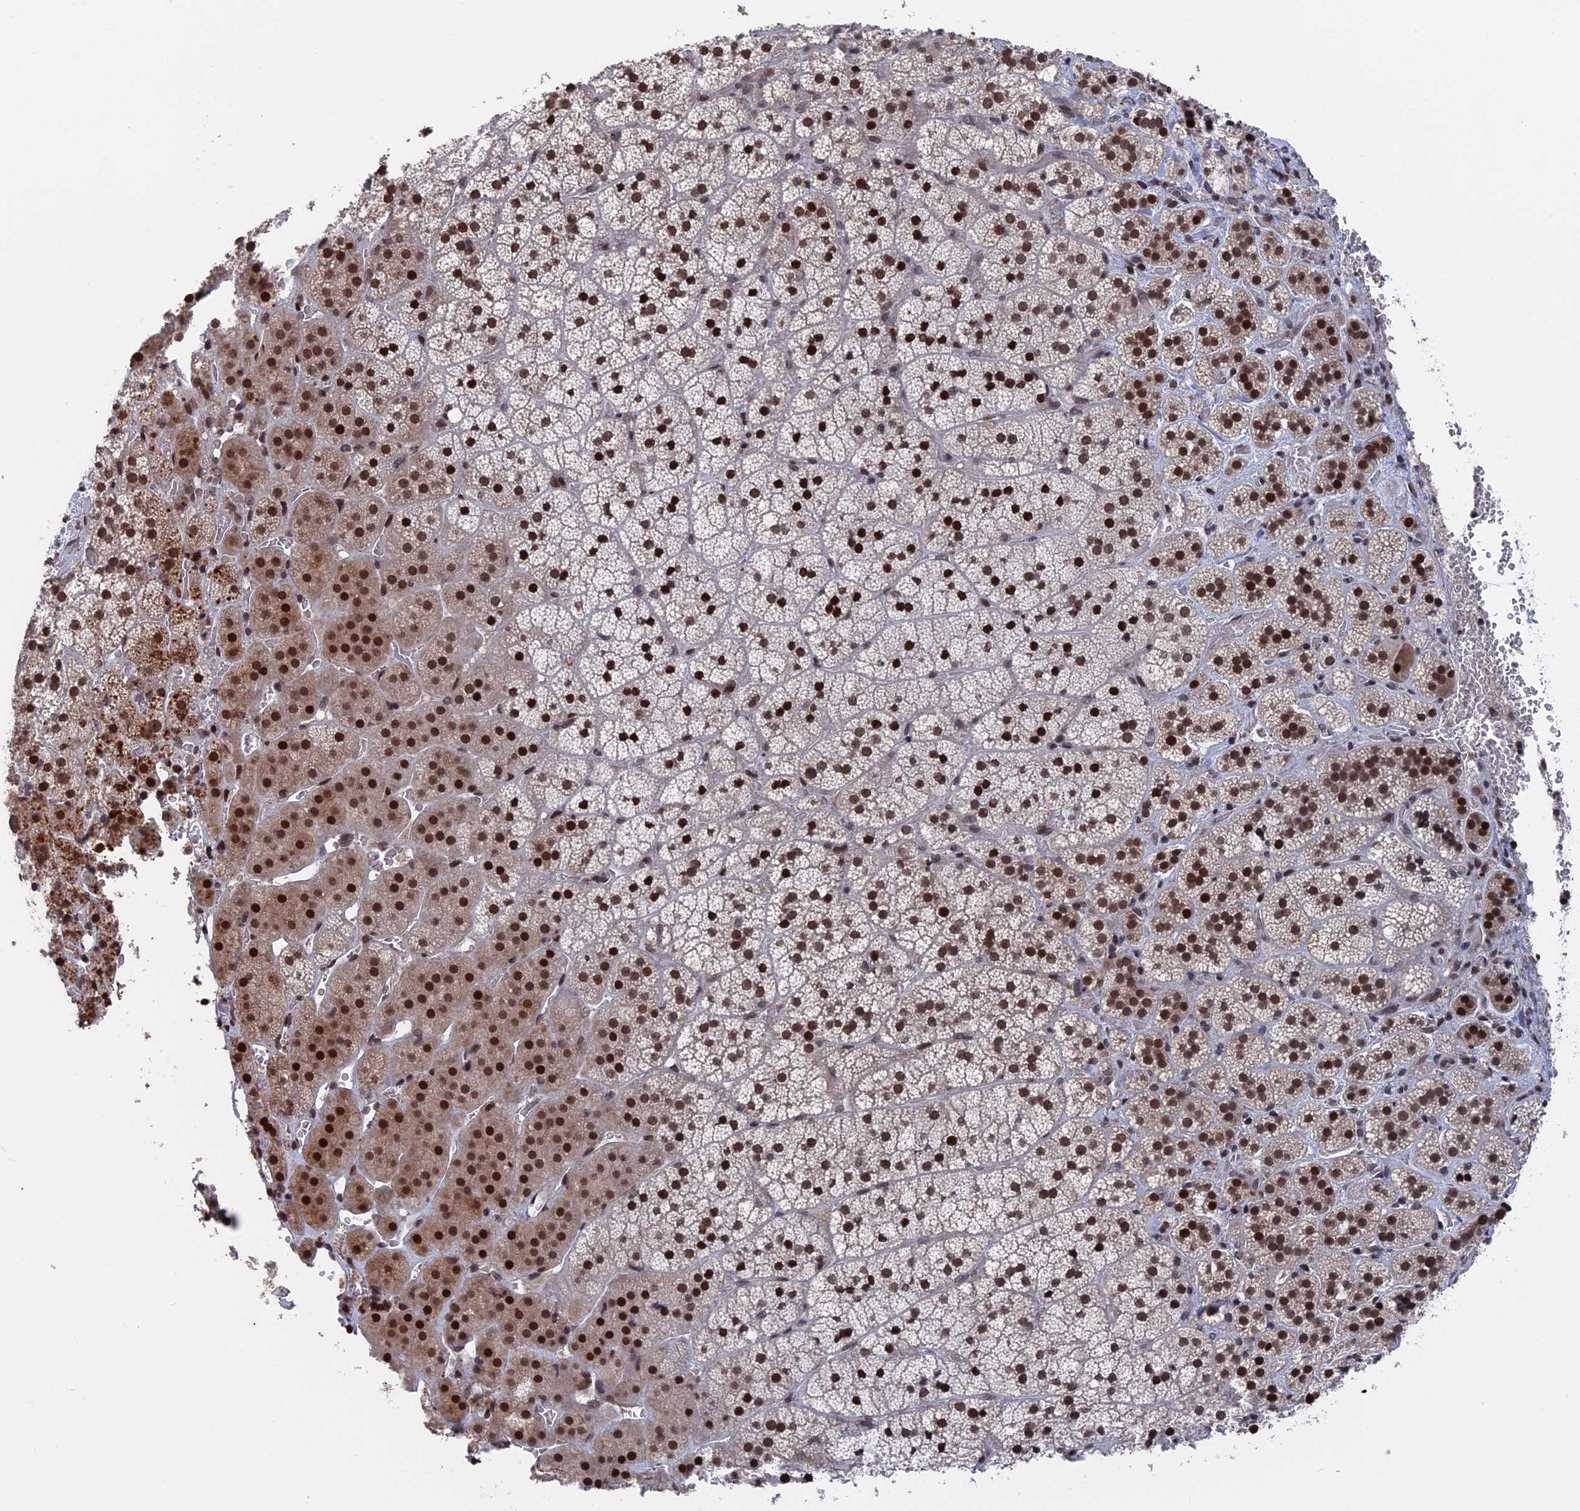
{"staining": {"intensity": "strong", "quantity": ">75%", "location": "nuclear"}, "tissue": "adrenal gland", "cell_type": "Glandular cells", "image_type": "normal", "snomed": [{"axis": "morphology", "description": "Normal tissue, NOS"}, {"axis": "topography", "description": "Adrenal gland"}], "caption": "Adrenal gland was stained to show a protein in brown. There is high levels of strong nuclear positivity in approximately >75% of glandular cells. Nuclei are stained in blue.", "gene": "NR2C2AP", "patient": {"sex": "female", "age": 44}}